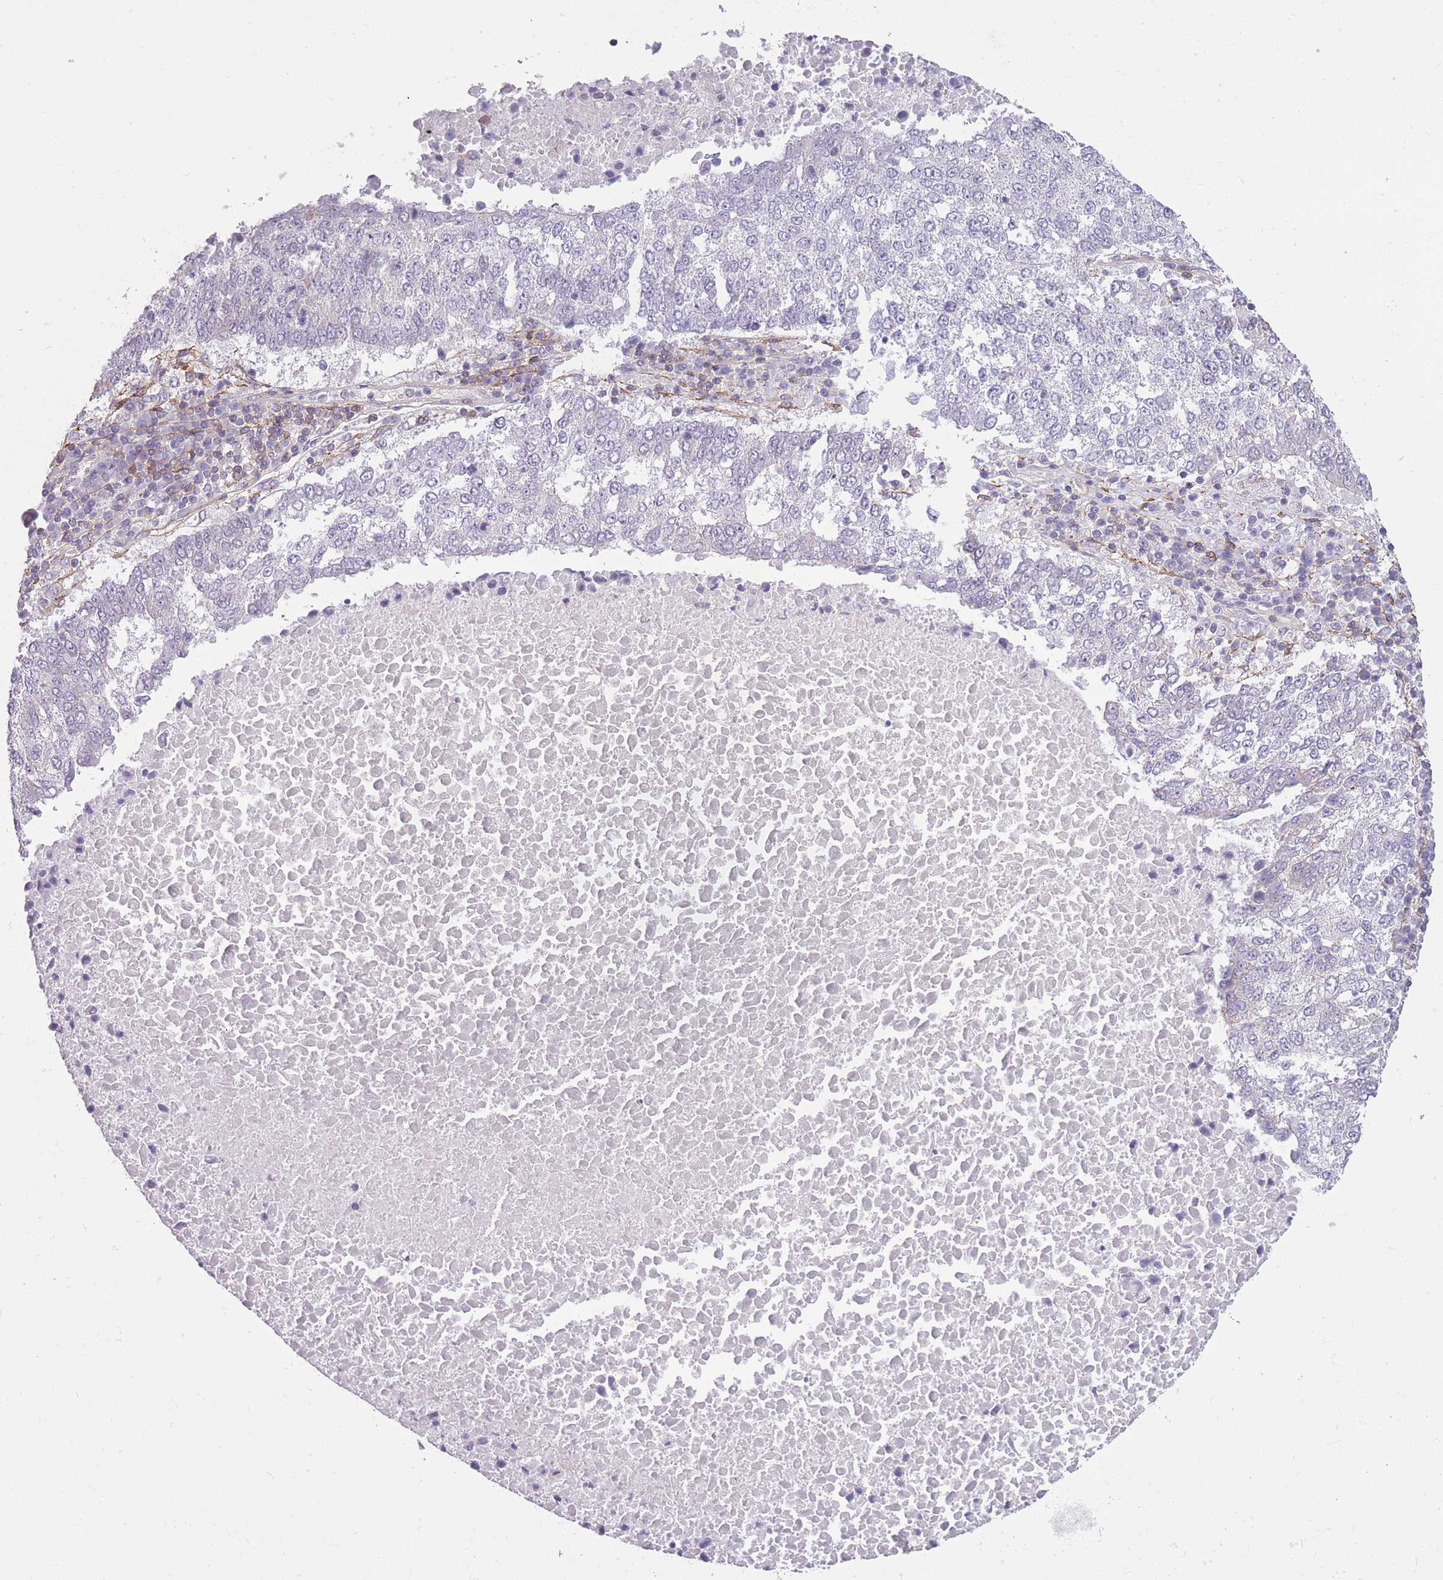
{"staining": {"intensity": "negative", "quantity": "none", "location": "none"}, "tissue": "lung cancer", "cell_type": "Tumor cells", "image_type": "cancer", "snomed": [{"axis": "morphology", "description": "Squamous cell carcinoma, NOS"}, {"axis": "topography", "description": "Lung"}], "caption": "High magnification brightfield microscopy of lung cancer (squamous cell carcinoma) stained with DAB (3,3'-diaminobenzidine) (brown) and counterstained with hematoxylin (blue): tumor cells show no significant expression.", "gene": "ADD1", "patient": {"sex": "male", "age": 73}}